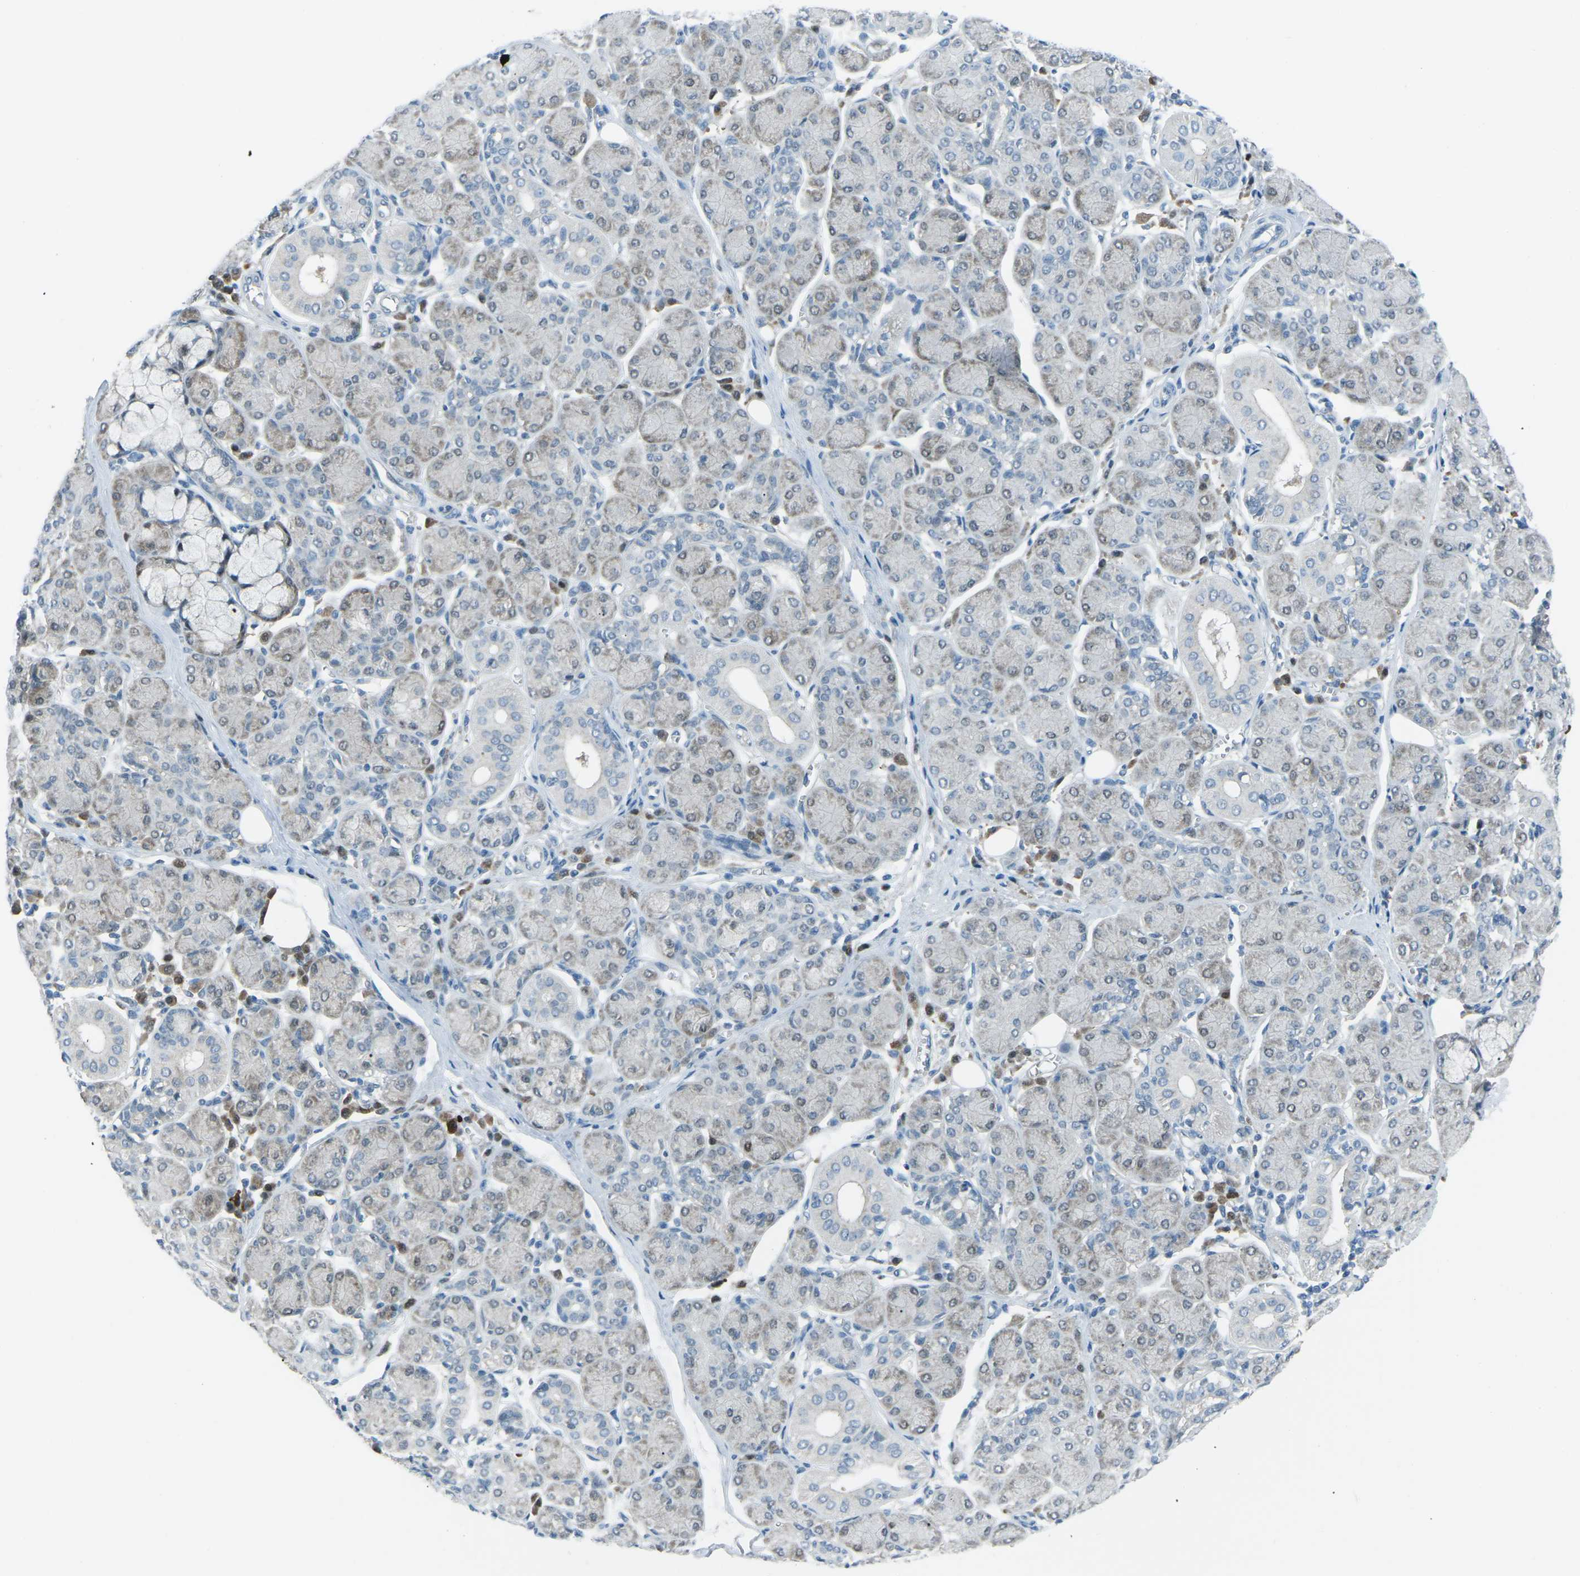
{"staining": {"intensity": "moderate", "quantity": "<25%", "location": "nuclear"}, "tissue": "salivary gland", "cell_type": "Glandular cells", "image_type": "normal", "snomed": [{"axis": "morphology", "description": "Normal tissue, NOS"}, {"axis": "morphology", "description": "Inflammation, NOS"}, {"axis": "topography", "description": "Lymph node"}, {"axis": "topography", "description": "Salivary gland"}], "caption": "This micrograph reveals IHC staining of benign salivary gland, with low moderate nuclear staining in approximately <25% of glandular cells.", "gene": "PRKCA", "patient": {"sex": "male", "age": 3}}